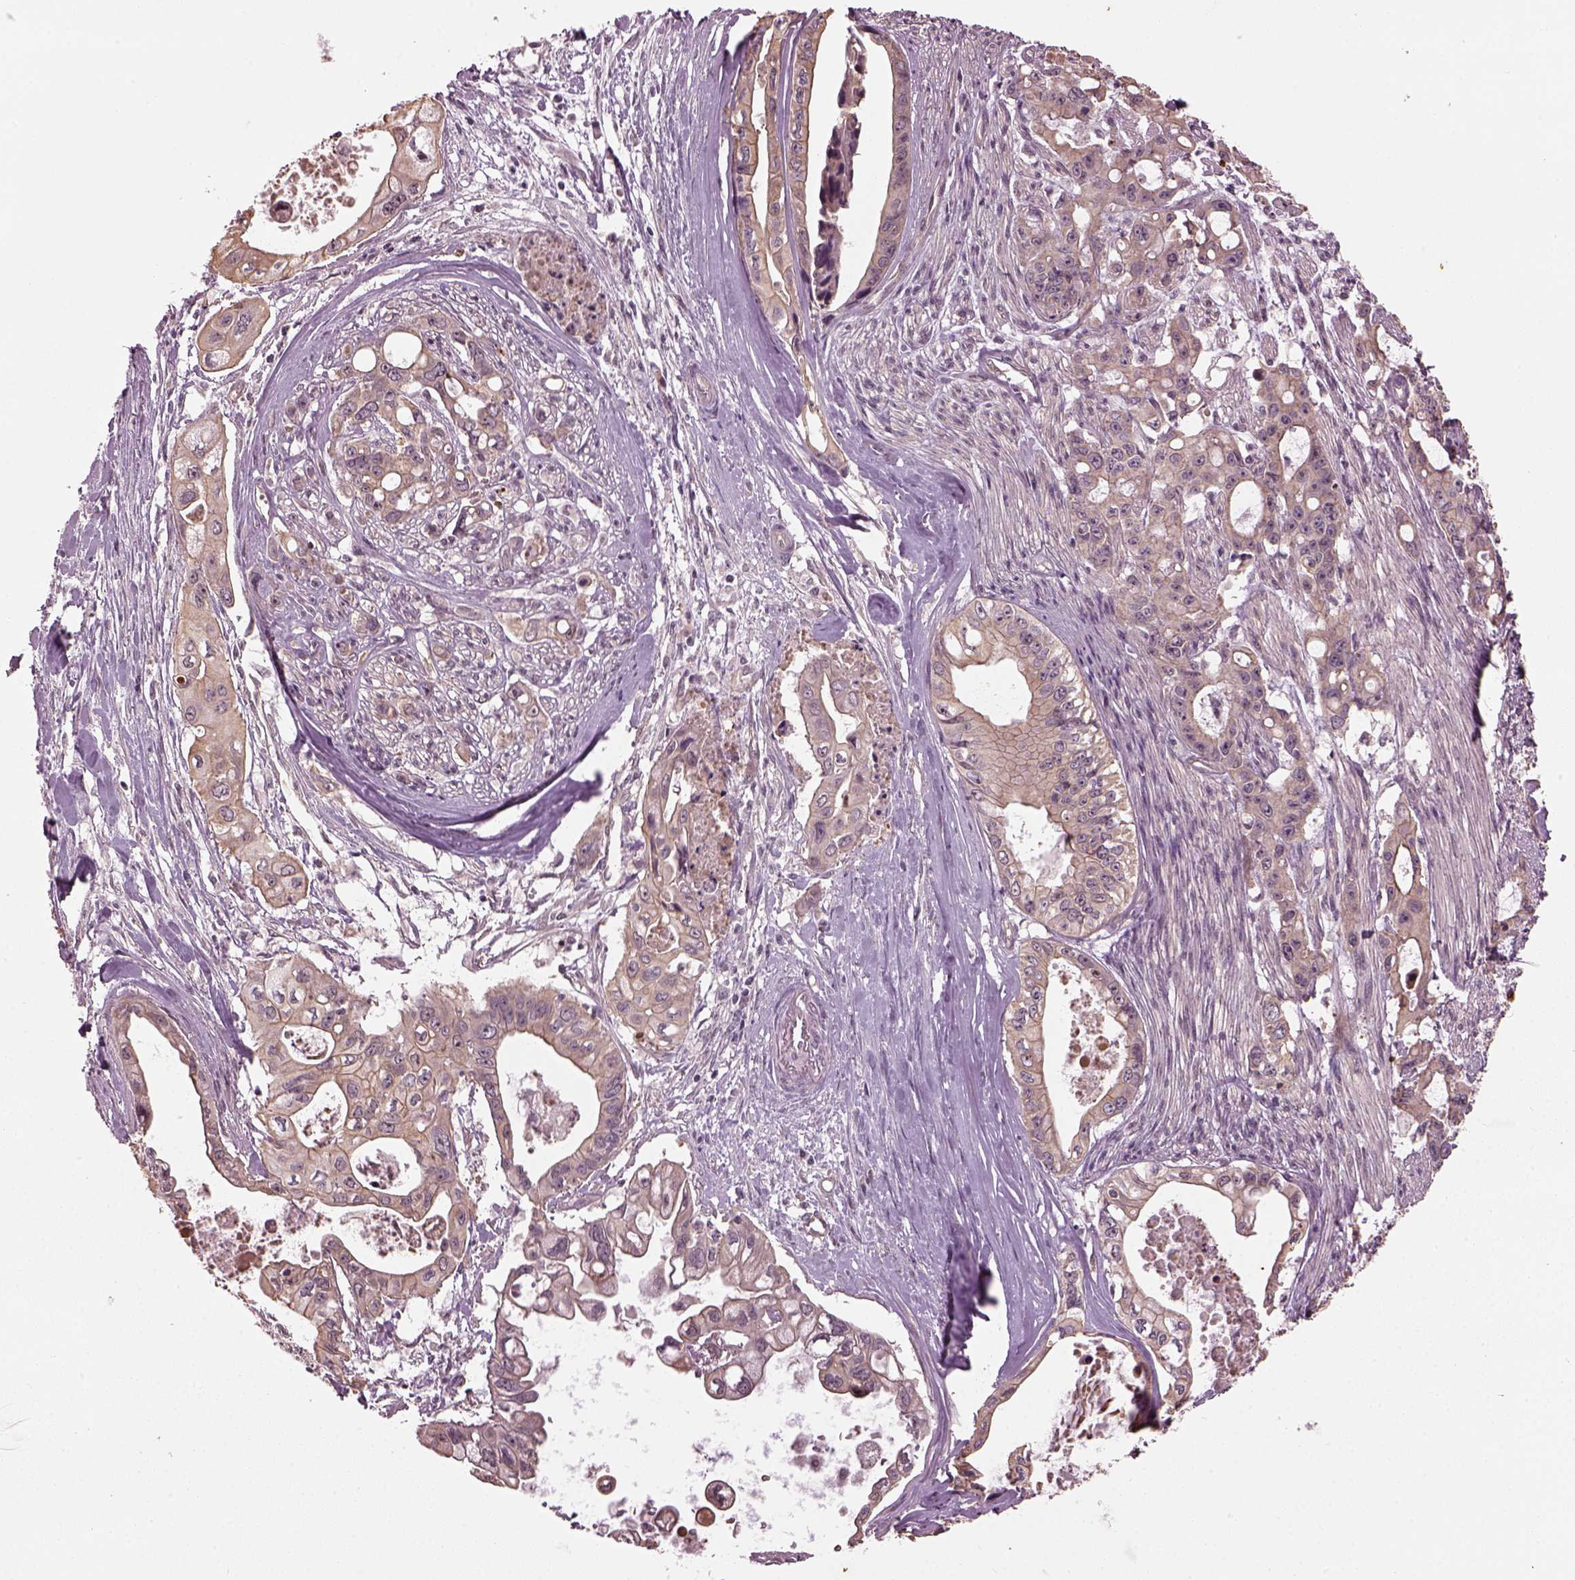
{"staining": {"intensity": "weak", "quantity": "25%-75%", "location": "cytoplasmic/membranous"}, "tissue": "pancreatic cancer", "cell_type": "Tumor cells", "image_type": "cancer", "snomed": [{"axis": "morphology", "description": "Adenocarcinoma, NOS"}, {"axis": "topography", "description": "Pancreas"}], "caption": "Weak cytoplasmic/membranous positivity is appreciated in approximately 25%-75% of tumor cells in pancreatic cancer (adenocarcinoma).", "gene": "GNRH1", "patient": {"sex": "male", "age": 60}}